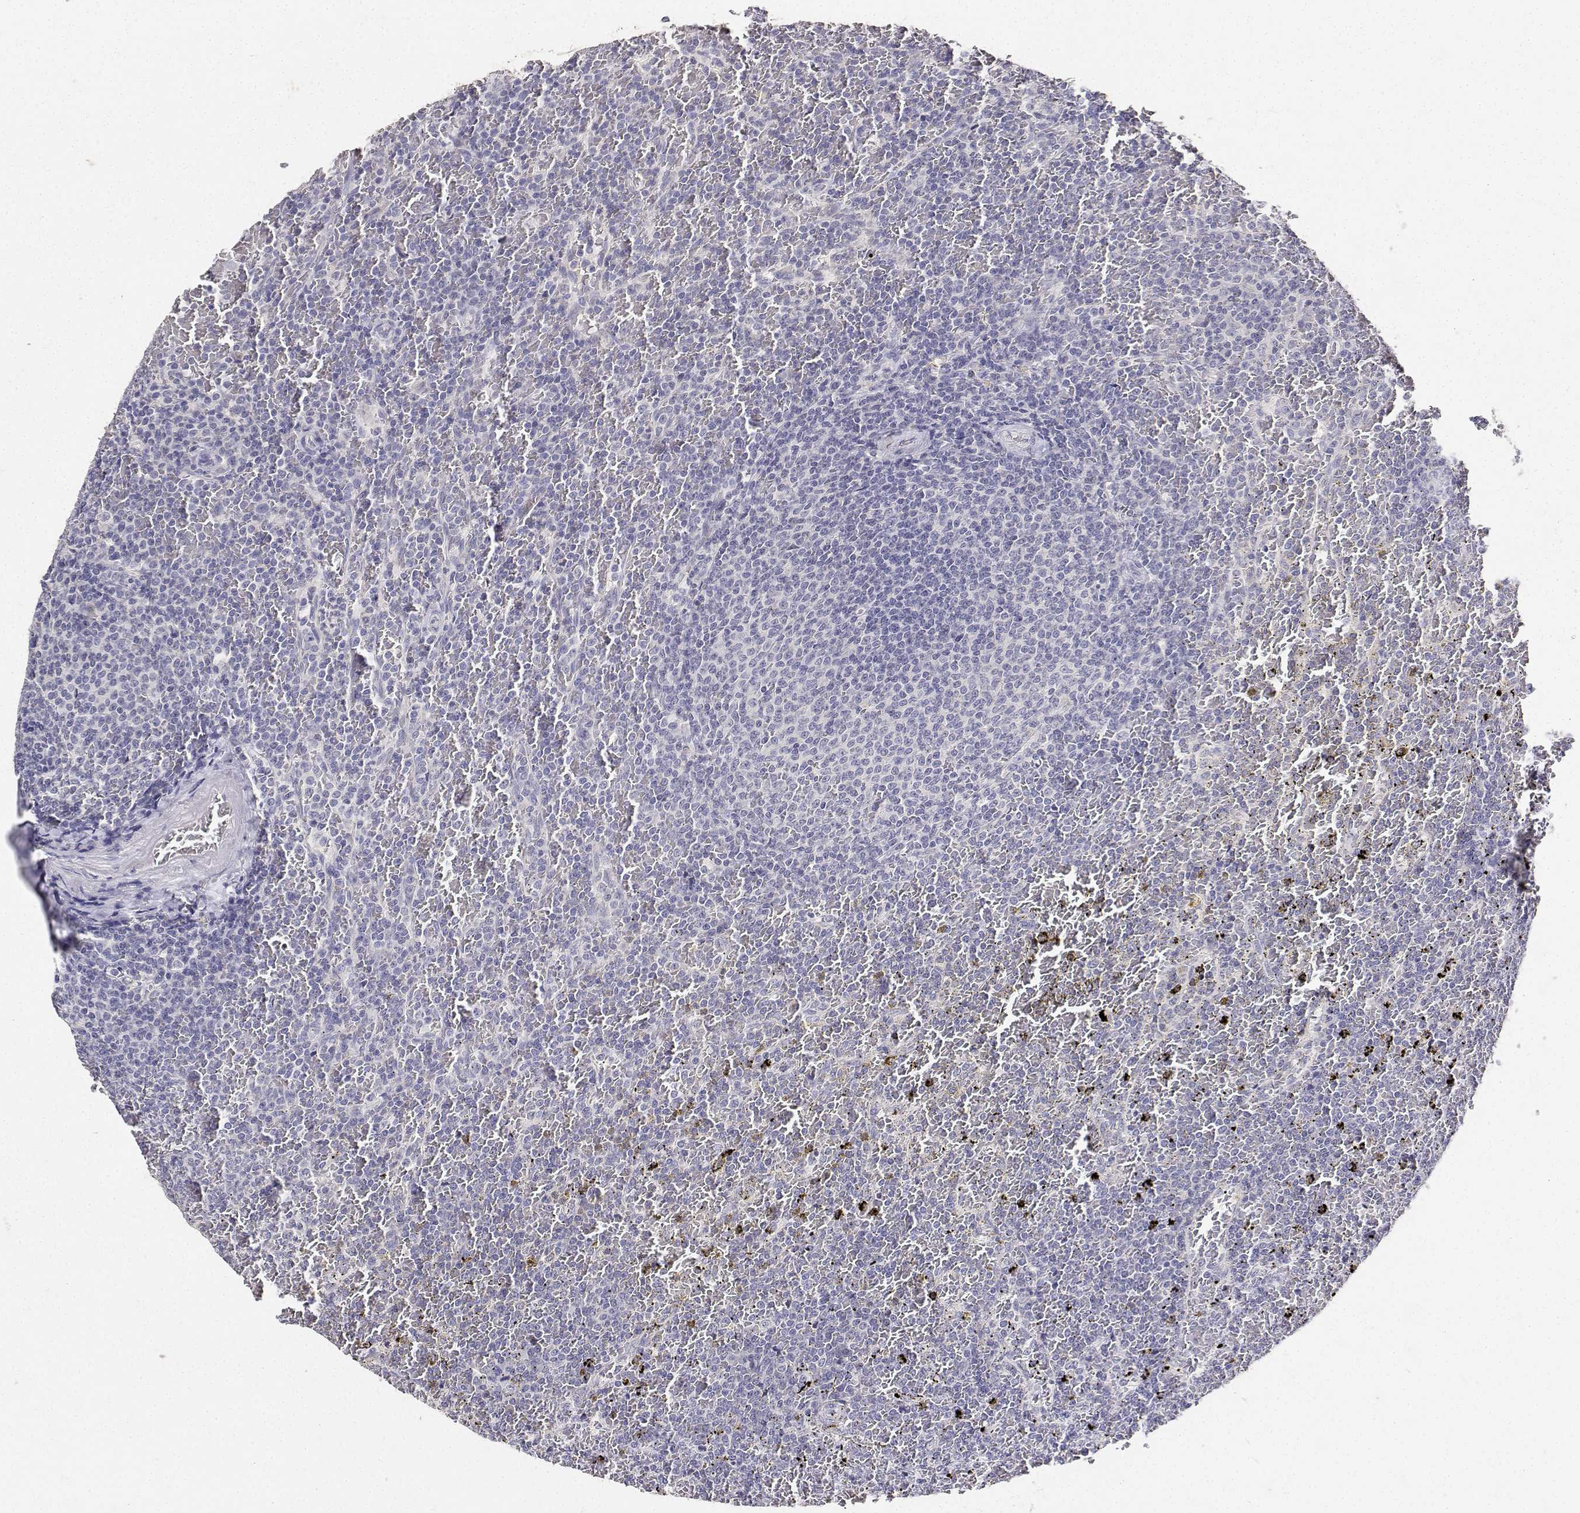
{"staining": {"intensity": "negative", "quantity": "none", "location": "none"}, "tissue": "lymphoma", "cell_type": "Tumor cells", "image_type": "cancer", "snomed": [{"axis": "morphology", "description": "Malignant lymphoma, non-Hodgkin's type, Low grade"}, {"axis": "topography", "description": "Spleen"}], "caption": "Protein analysis of low-grade malignant lymphoma, non-Hodgkin's type reveals no significant staining in tumor cells.", "gene": "PAEP", "patient": {"sex": "female", "age": 77}}